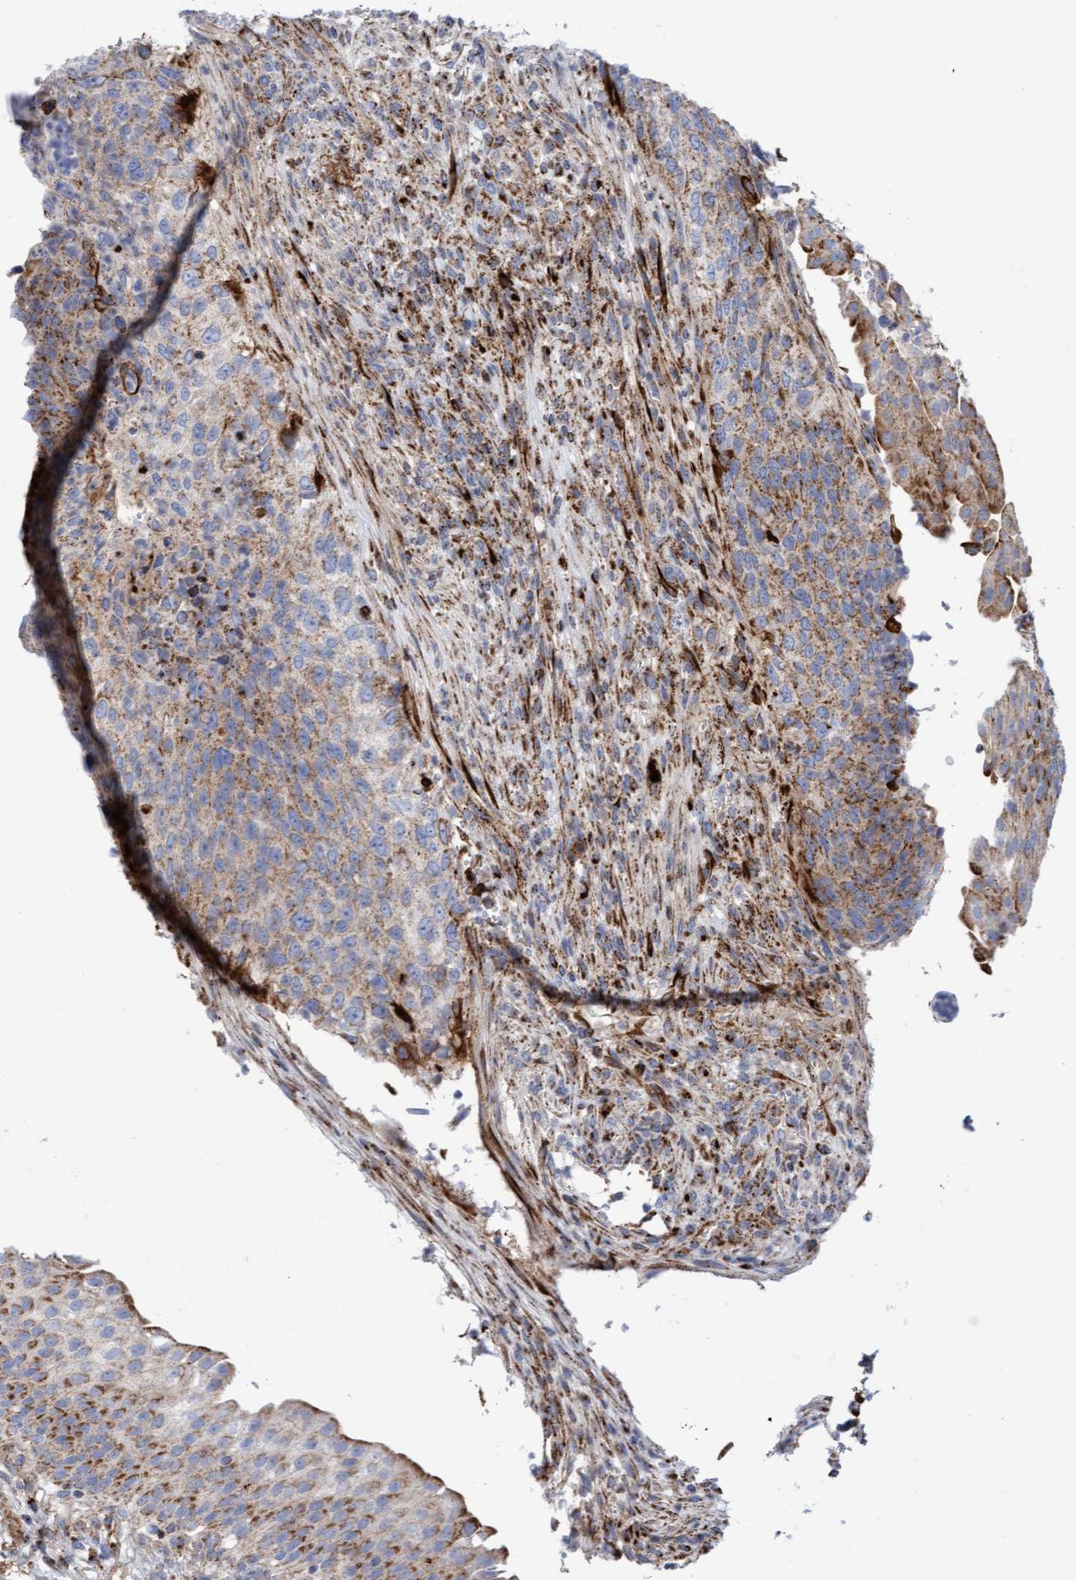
{"staining": {"intensity": "moderate", "quantity": ">75%", "location": "cytoplasmic/membranous"}, "tissue": "urinary bladder", "cell_type": "Urothelial cells", "image_type": "normal", "snomed": [{"axis": "morphology", "description": "Normal tissue, NOS"}, {"axis": "topography", "description": "Urinary bladder"}], "caption": "The histopathology image exhibits staining of normal urinary bladder, revealing moderate cytoplasmic/membranous protein staining (brown color) within urothelial cells.", "gene": "GGTA1", "patient": {"sex": "female", "age": 60}}